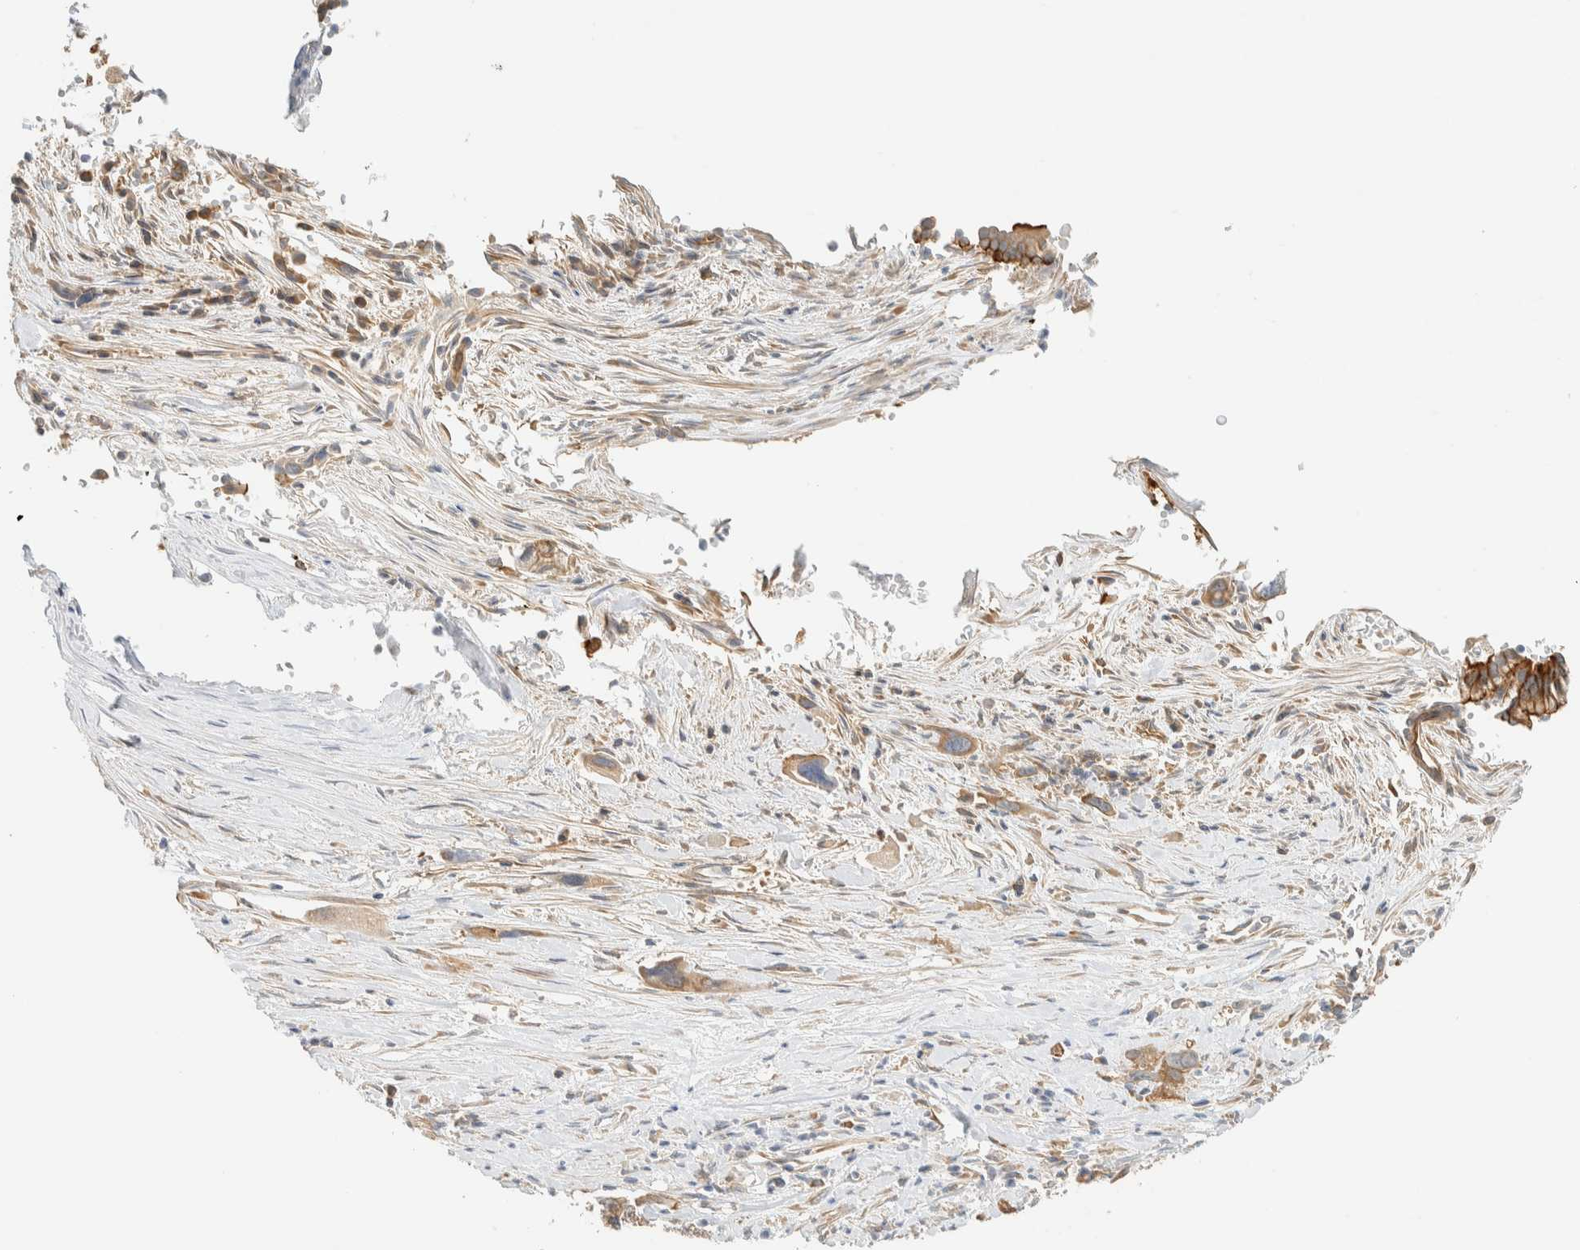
{"staining": {"intensity": "moderate", "quantity": ">75%", "location": "cytoplasmic/membranous"}, "tissue": "pancreatic cancer", "cell_type": "Tumor cells", "image_type": "cancer", "snomed": [{"axis": "morphology", "description": "Adenocarcinoma, NOS"}, {"axis": "topography", "description": "Pancreas"}], "caption": "Protein analysis of pancreatic adenocarcinoma tissue exhibits moderate cytoplasmic/membranous expression in approximately >75% of tumor cells.", "gene": "LIMA1", "patient": {"sex": "female", "age": 70}}